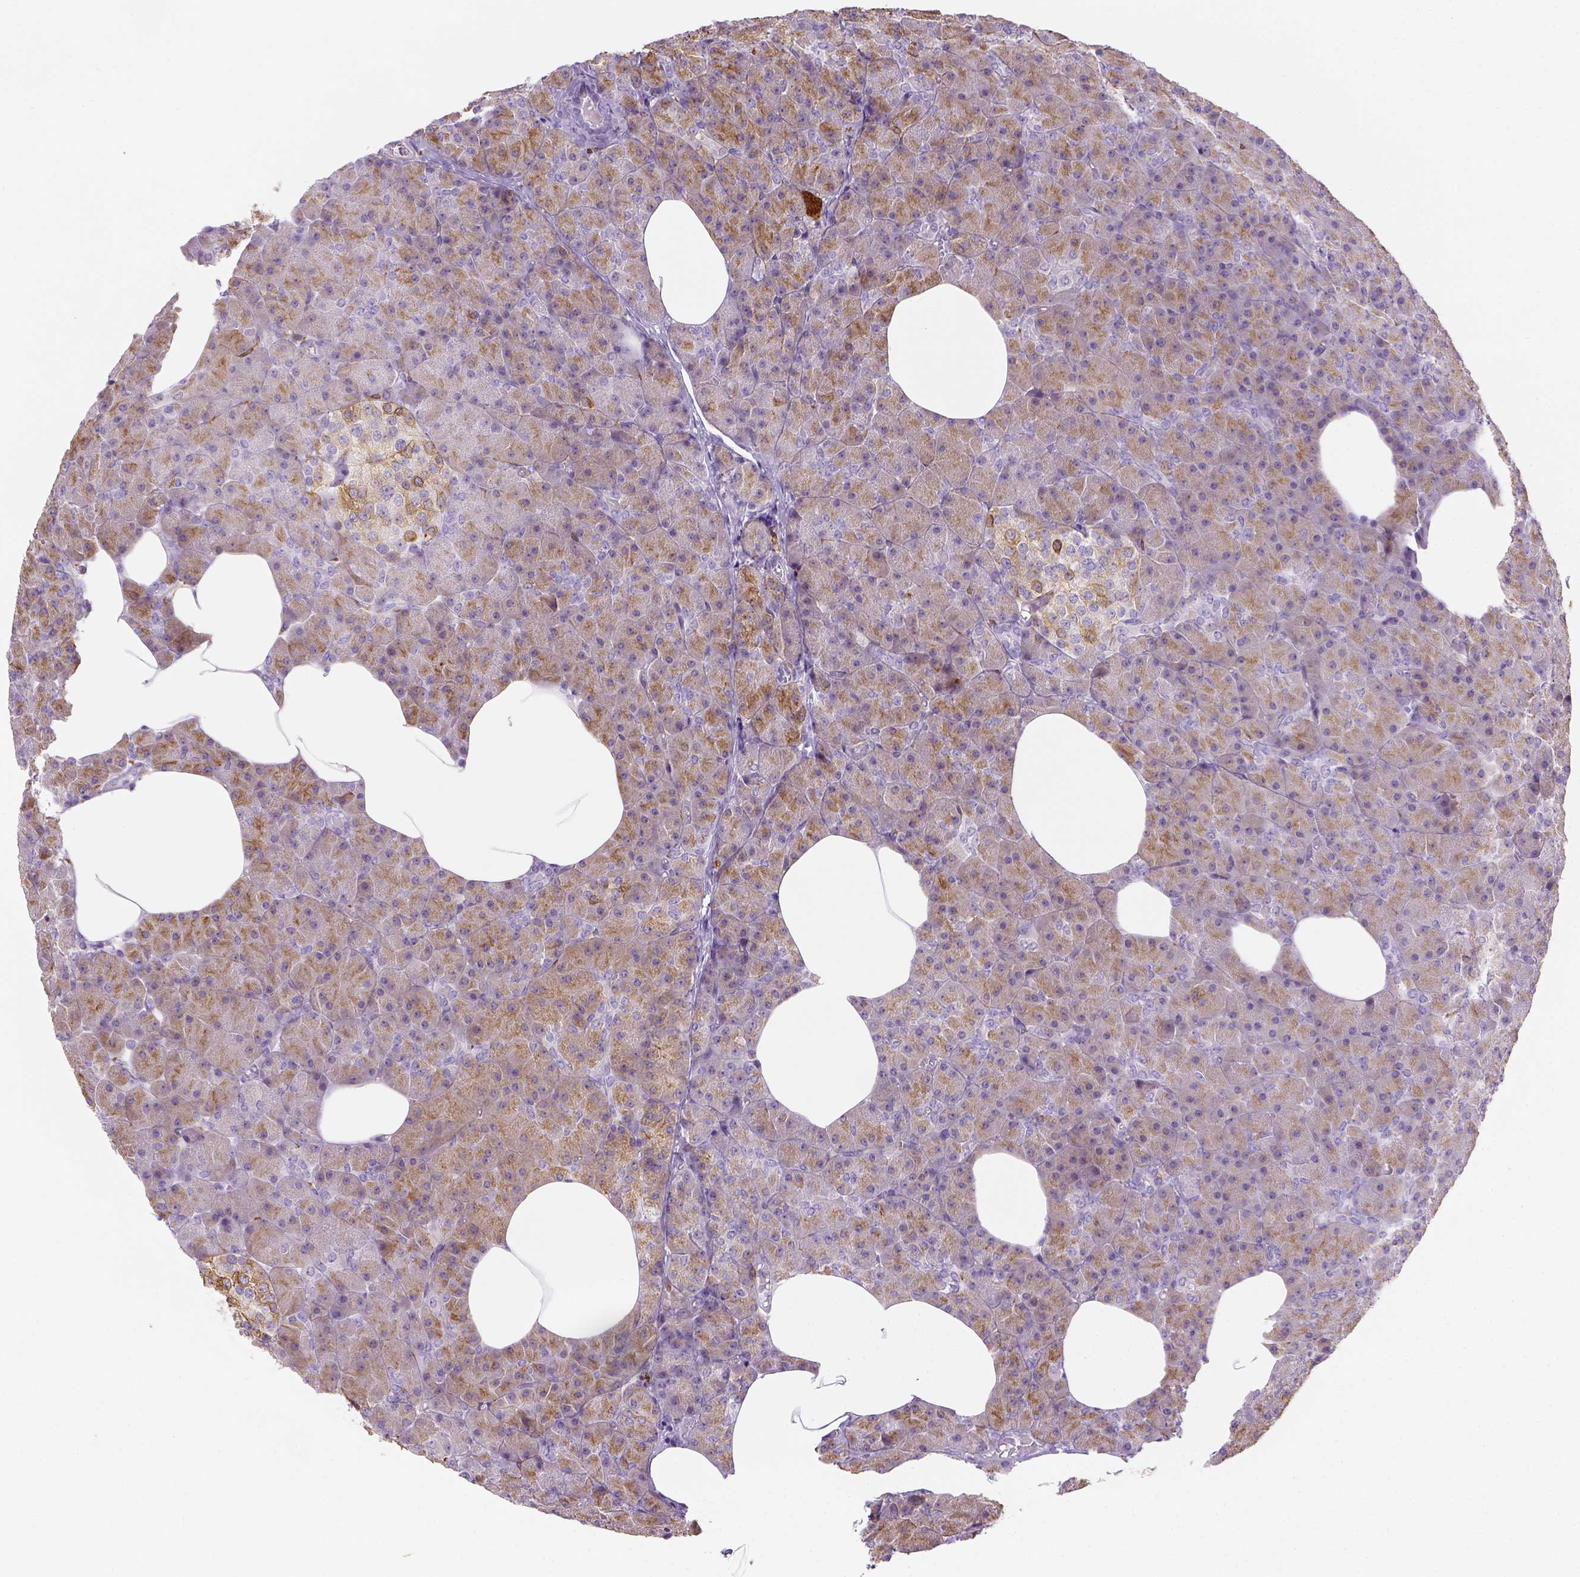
{"staining": {"intensity": "strong", "quantity": ">75%", "location": "cytoplasmic/membranous"}, "tissue": "pancreas", "cell_type": "Exocrine glandular cells", "image_type": "normal", "snomed": [{"axis": "morphology", "description": "Normal tissue, NOS"}, {"axis": "topography", "description": "Pancreas"}], "caption": "A histopathology image of human pancreas stained for a protein displays strong cytoplasmic/membranous brown staining in exocrine glandular cells.", "gene": "CACNB1", "patient": {"sex": "female", "age": 45}}